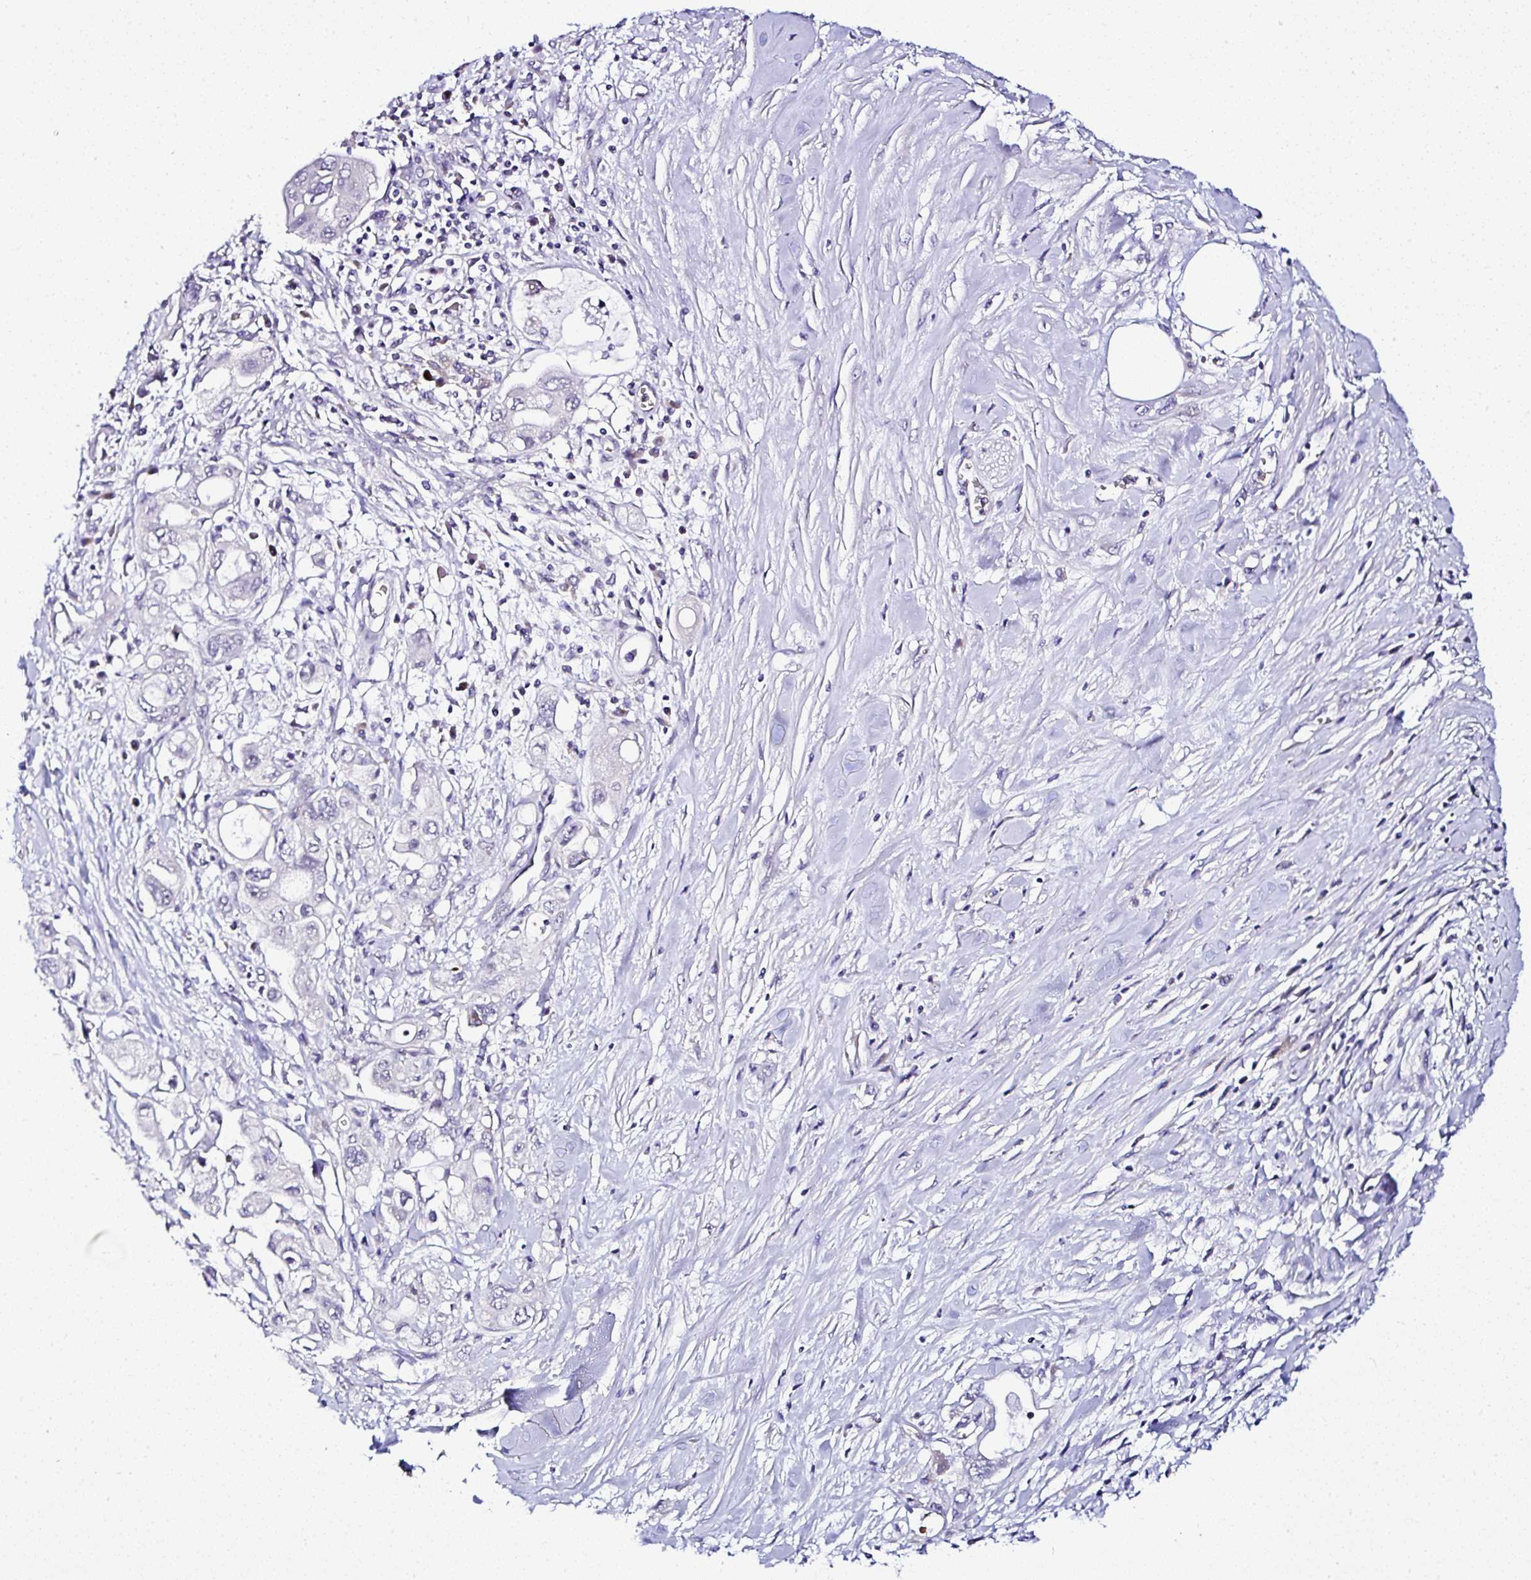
{"staining": {"intensity": "negative", "quantity": "none", "location": "none"}, "tissue": "pancreatic cancer", "cell_type": "Tumor cells", "image_type": "cancer", "snomed": [{"axis": "morphology", "description": "Adenocarcinoma, NOS"}, {"axis": "topography", "description": "Pancreas"}], "caption": "Human pancreatic cancer (adenocarcinoma) stained for a protein using IHC reveals no staining in tumor cells.", "gene": "DEPDC5", "patient": {"sex": "female", "age": 56}}